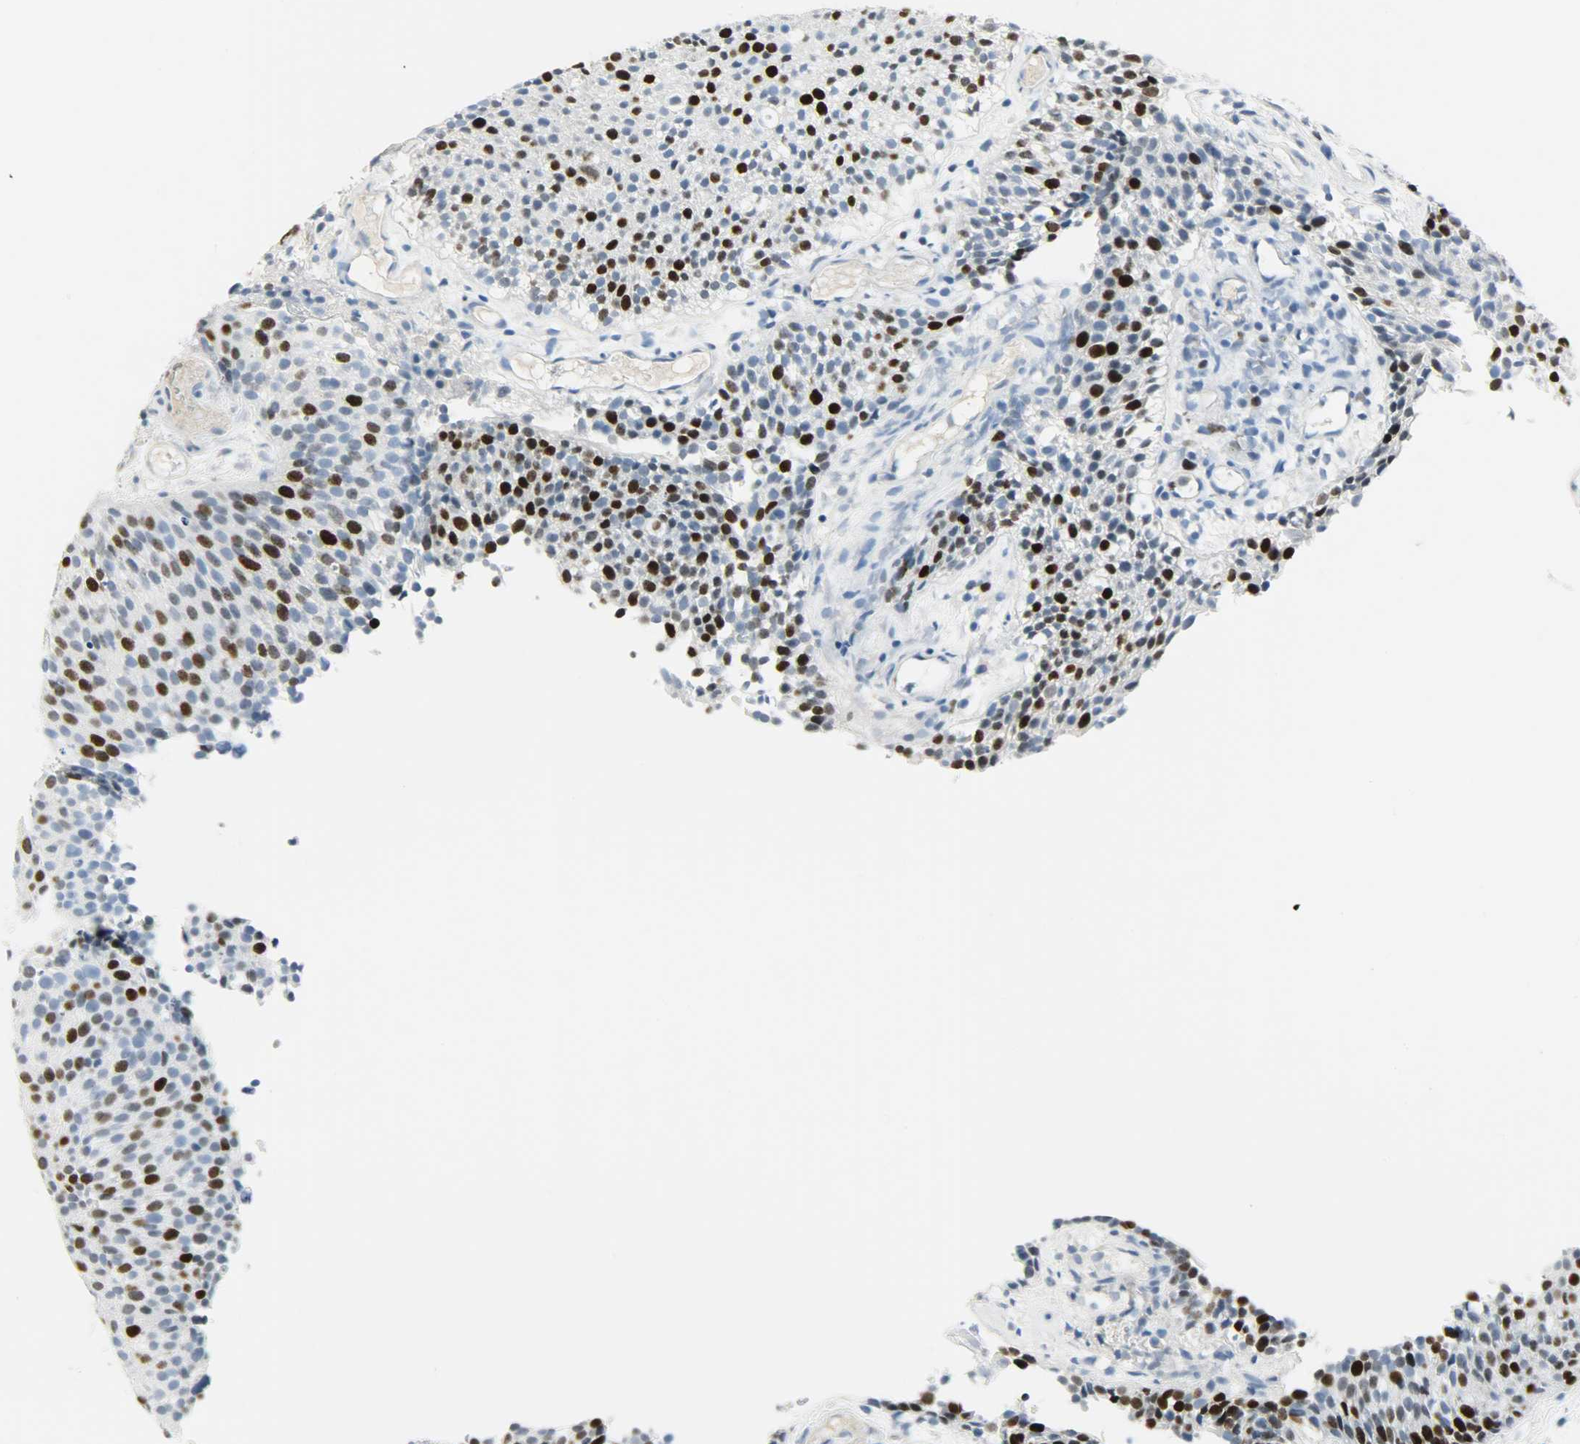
{"staining": {"intensity": "strong", "quantity": ">75%", "location": "nuclear"}, "tissue": "urothelial cancer", "cell_type": "Tumor cells", "image_type": "cancer", "snomed": [{"axis": "morphology", "description": "Urothelial carcinoma, Low grade"}, {"axis": "topography", "description": "Urinary bladder"}], "caption": "Protein analysis of urothelial cancer tissue shows strong nuclear expression in about >75% of tumor cells.", "gene": "HELLS", "patient": {"sex": "male", "age": 85}}